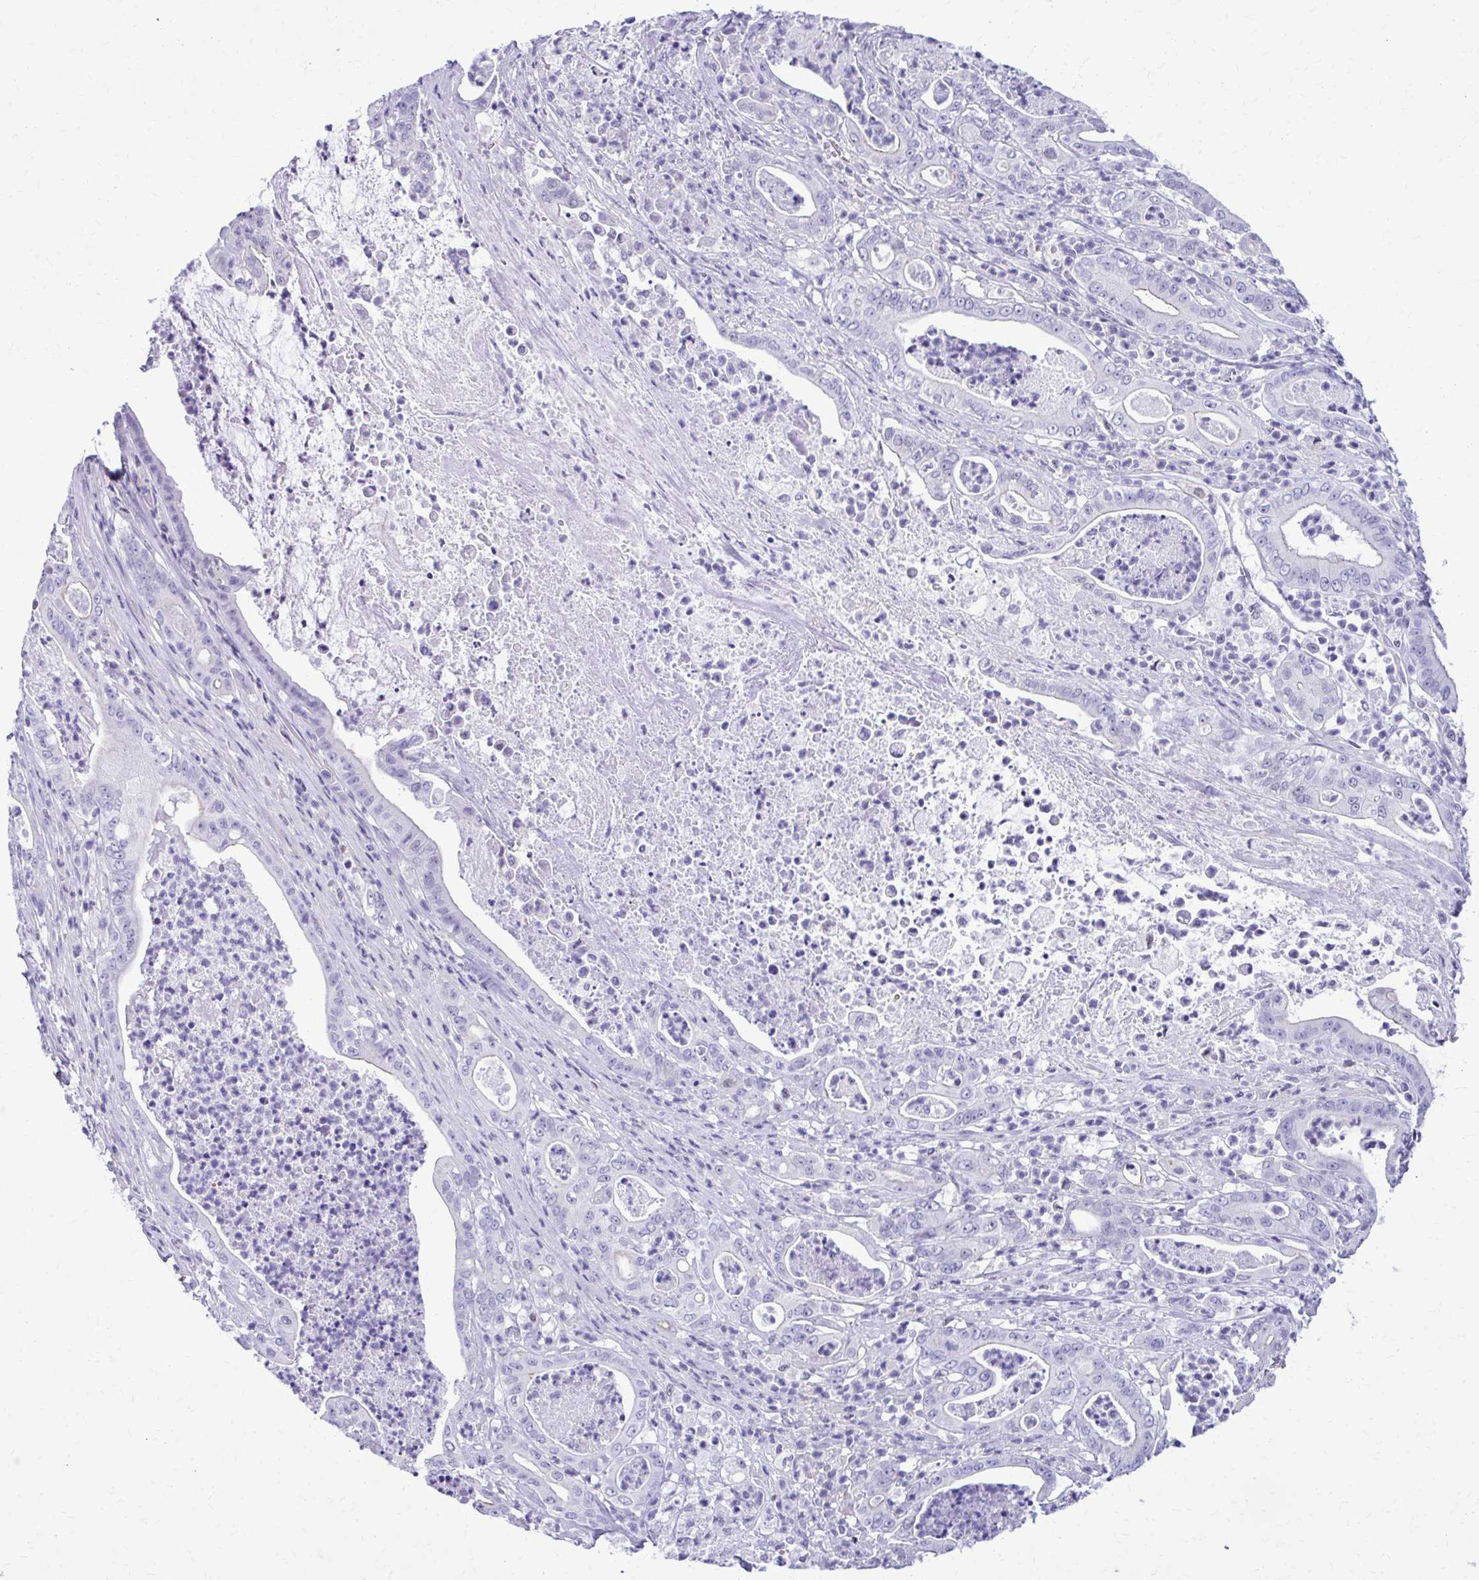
{"staining": {"intensity": "negative", "quantity": "none", "location": "none"}, "tissue": "pancreatic cancer", "cell_type": "Tumor cells", "image_type": "cancer", "snomed": [{"axis": "morphology", "description": "Adenocarcinoma, NOS"}, {"axis": "topography", "description": "Pancreas"}], "caption": "This is an IHC image of human pancreatic adenocarcinoma. There is no positivity in tumor cells.", "gene": "RASL11B", "patient": {"sex": "male", "age": 71}}